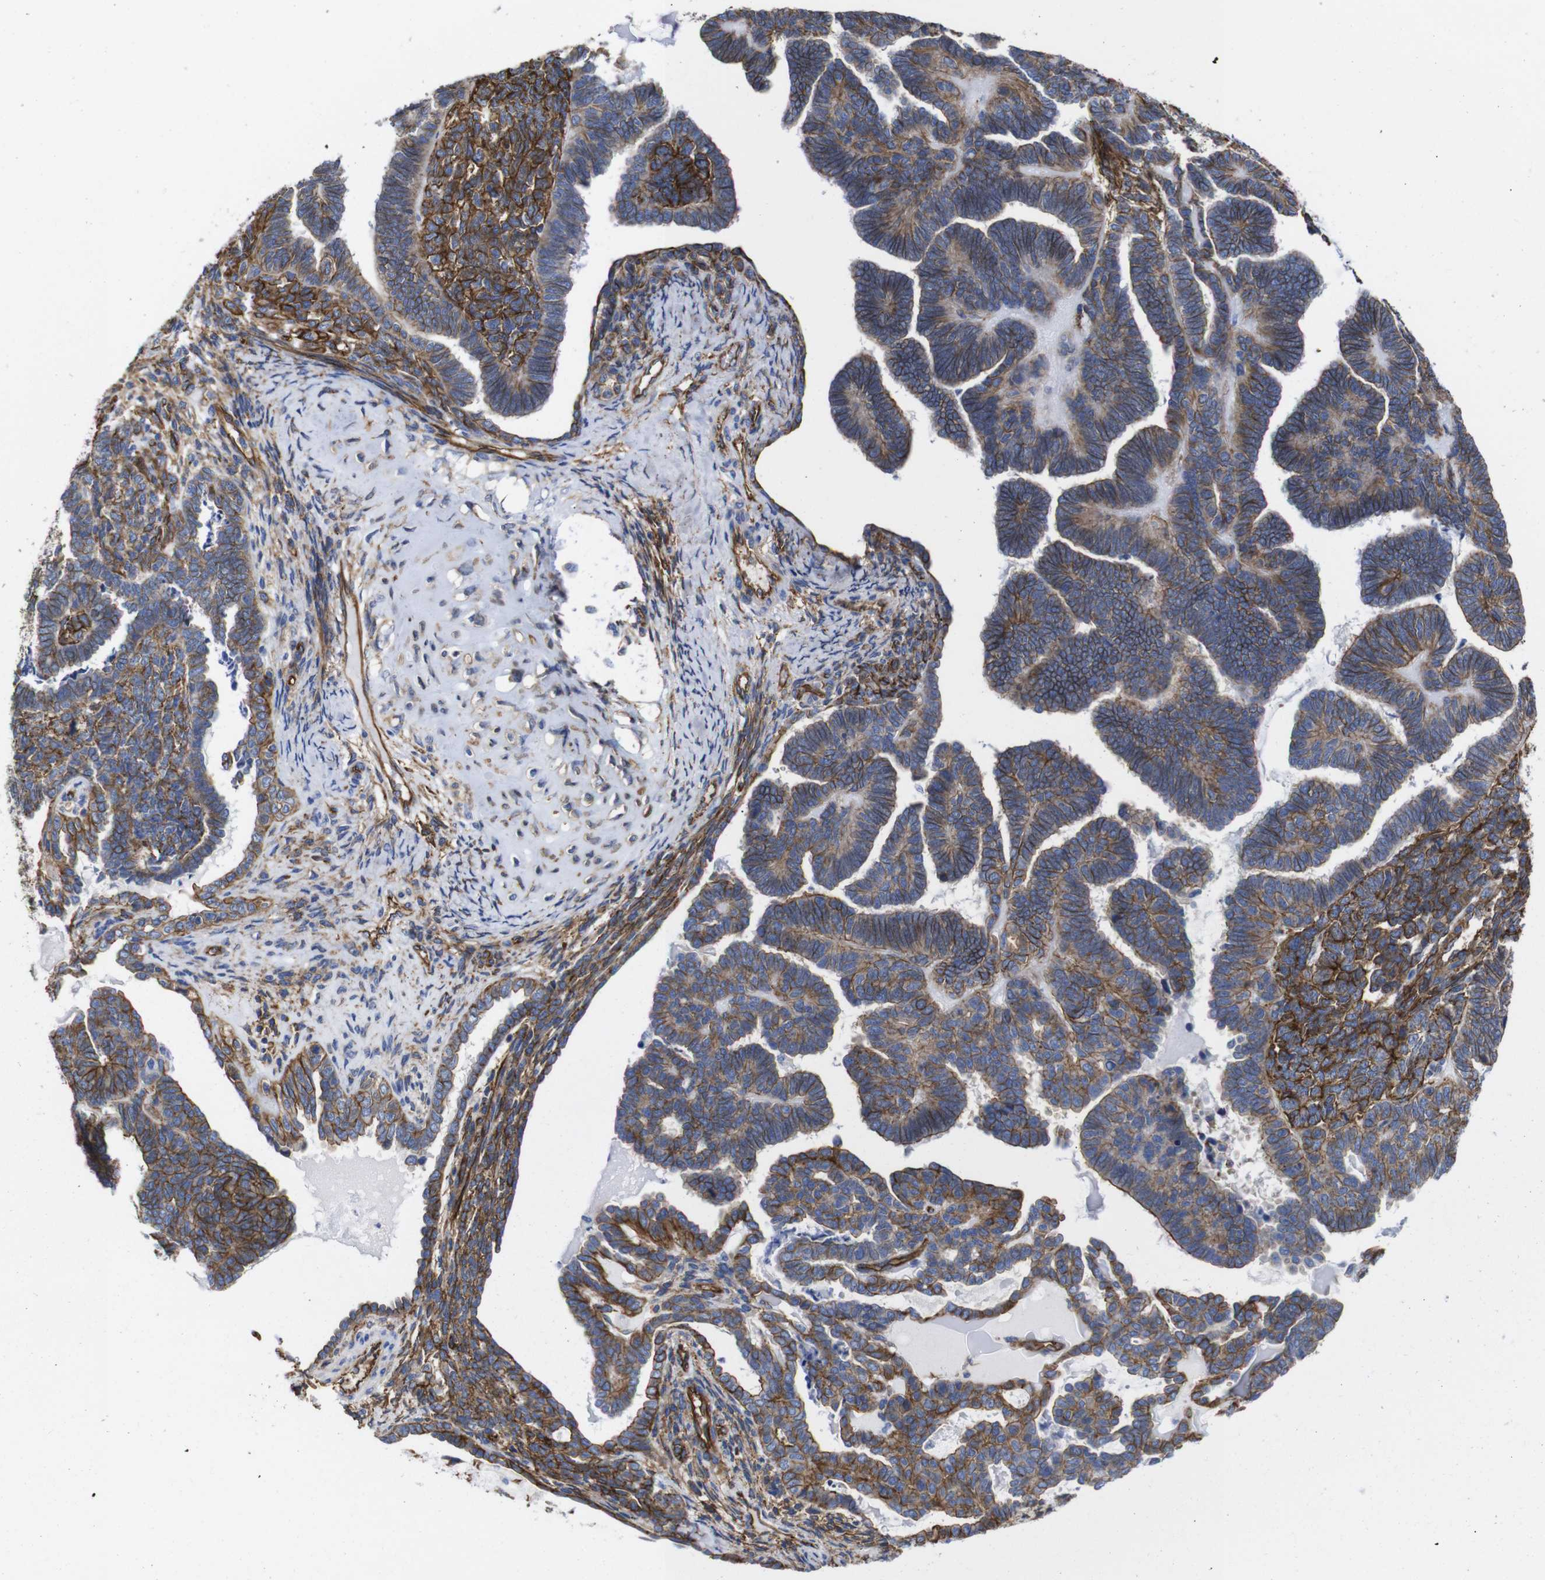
{"staining": {"intensity": "moderate", "quantity": ">75%", "location": "cytoplasmic/membranous"}, "tissue": "endometrial cancer", "cell_type": "Tumor cells", "image_type": "cancer", "snomed": [{"axis": "morphology", "description": "Neoplasm, malignant, NOS"}, {"axis": "topography", "description": "Endometrium"}], "caption": "The immunohistochemical stain labels moderate cytoplasmic/membranous staining in tumor cells of endometrial neoplasm (malignant) tissue. The protein of interest is stained brown, and the nuclei are stained in blue (DAB (3,3'-diaminobenzidine) IHC with brightfield microscopy, high magnification).", "gene": "SPTBN1", "patient": {"sex": "female", "age": 74}}